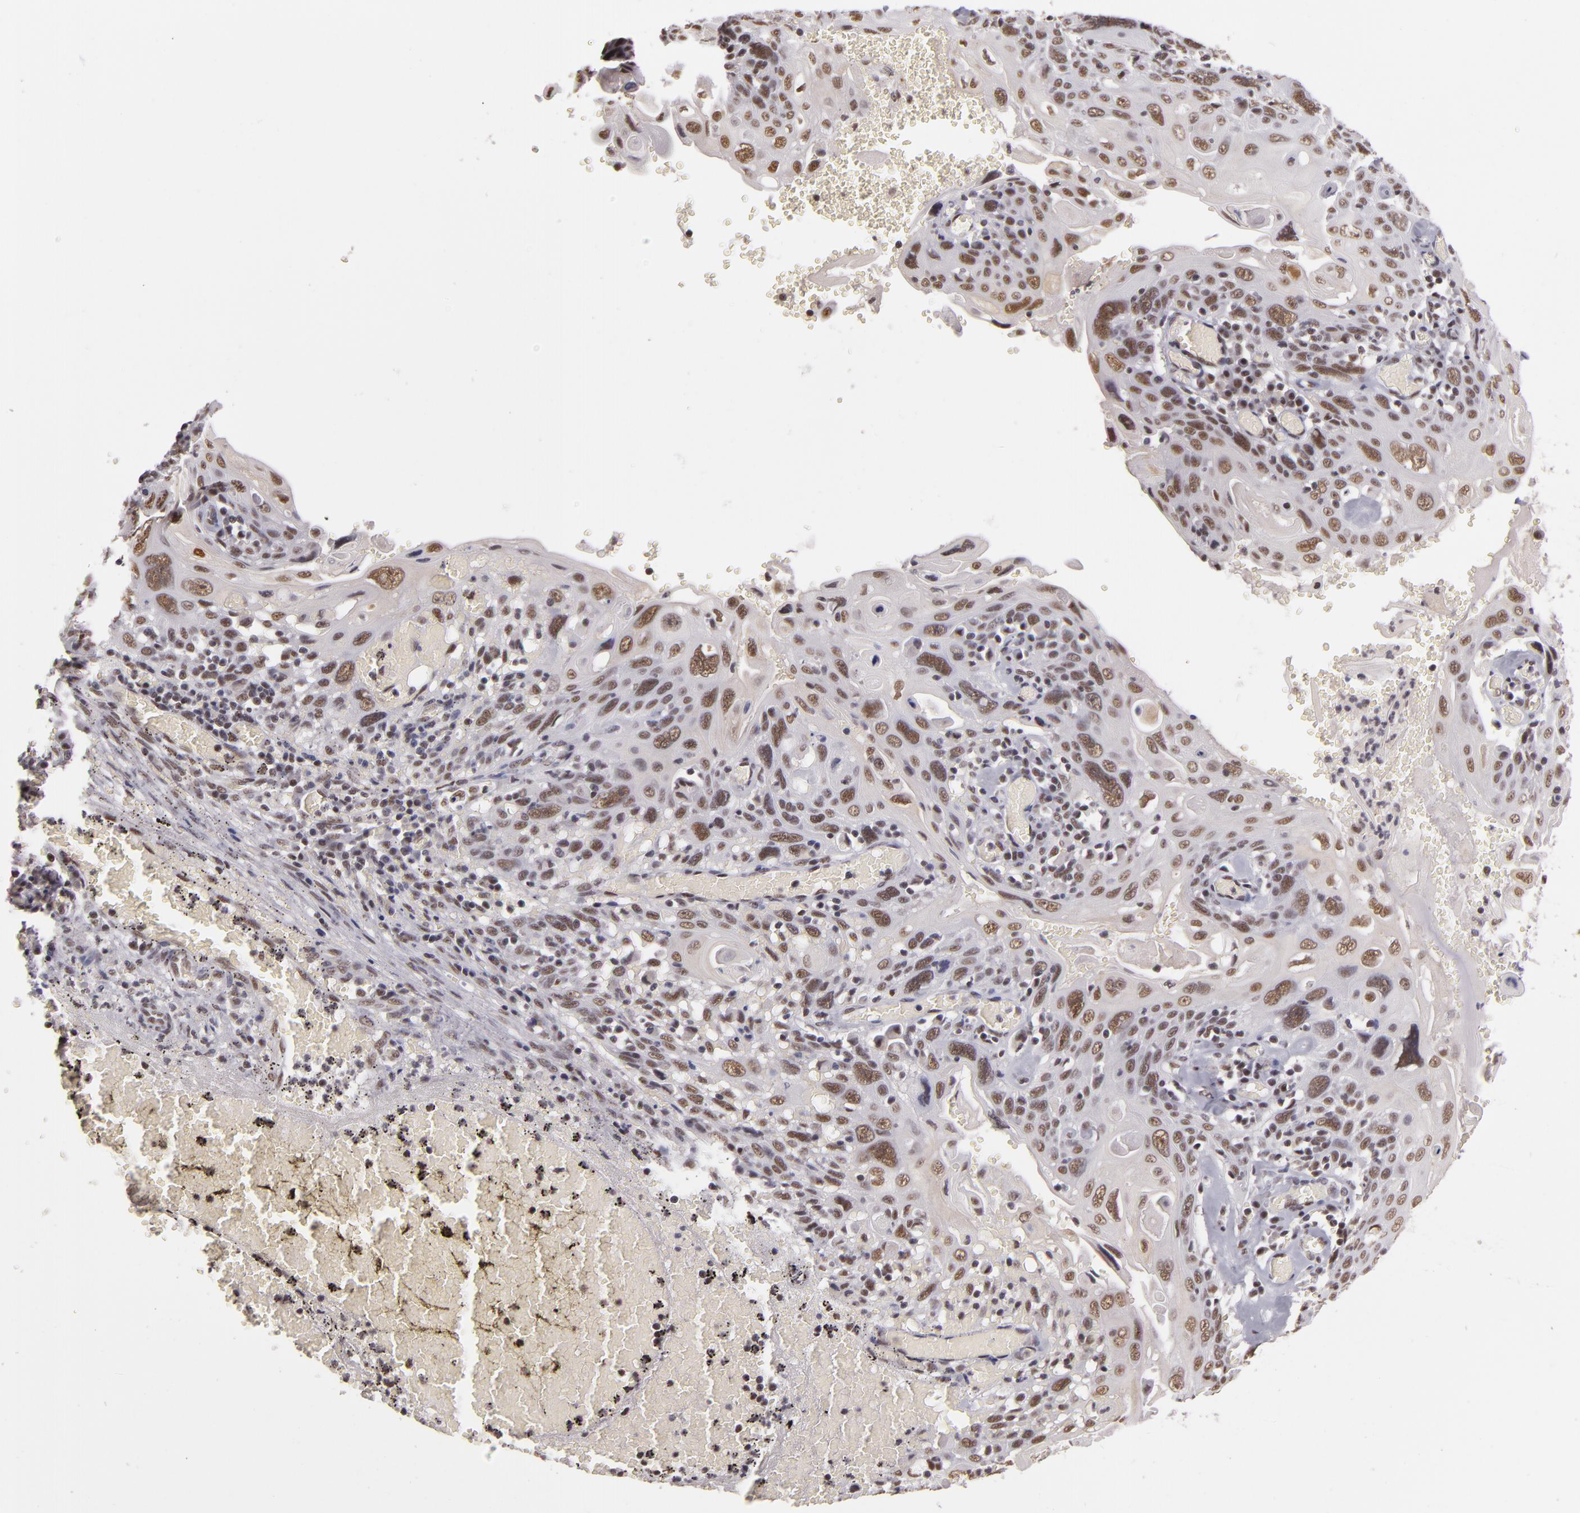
{"staining": {"intensity": "moderate", "quantity": ">75%", "location": "nuclear"}, "tissue": "cervical cancer", "cell_type": "Tumor cells", "image_type": "cancer", "snomed": [{"axis": "morphology", "description": "Squamous cell carcinoma, NOS"}, {"axis": "topography", "description": "Cervix"}], "caption": "IHC staining of cervical cancer (squamous cell carcinoma), which exhibits medium levels of moderate nuclear positivity in approximately >75% of tumor cells indicating moderate nuclear protein expression. The staining was performed using DAB (brown) for protein detection and nuclei were counterstained in hematoxylin (blue).", "gene": "INTS6", "patient": {"sex": "female", "age": 54}}